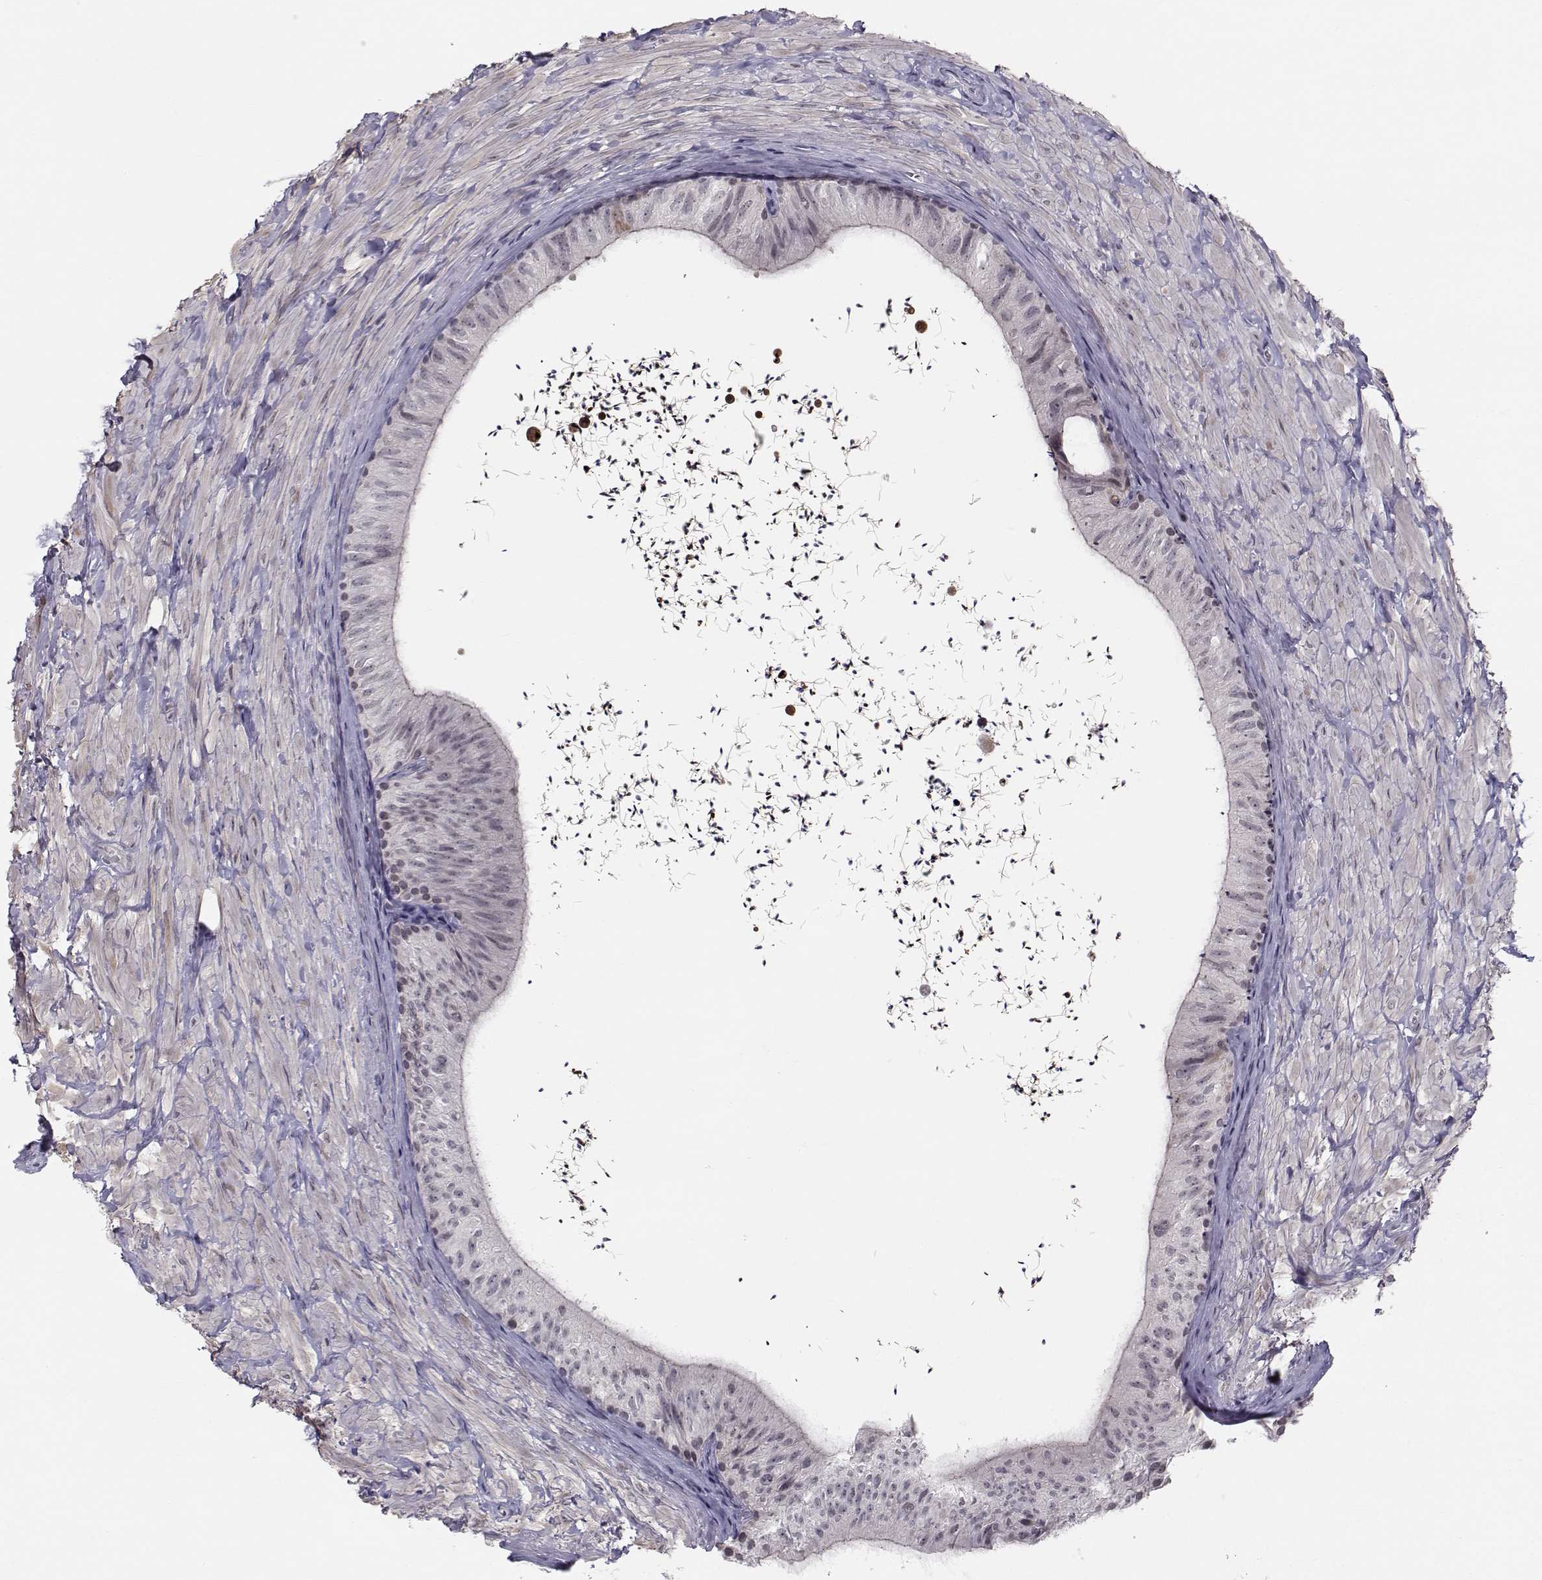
{"staining": {"intensity": "negative", "quantity": "none", "location": "none"}, "tissue": "epididymis", "cell_type": "Glandular cells", "image_type": "normal", "snomed": [{"axis": "morphology", "description": "Normal tissue, NOS"}, {"axis": "topography", "description": "Epididymis"}], "caption": "This micrograph is of unremarkable epididymis stained with immunohistochemistry to label a protein in brown with the nuclei are counter-stained blue. There is no expression in glandular cells.", "gene": "MARCHF4", "patient": {"sex": "male", "age": 32}}